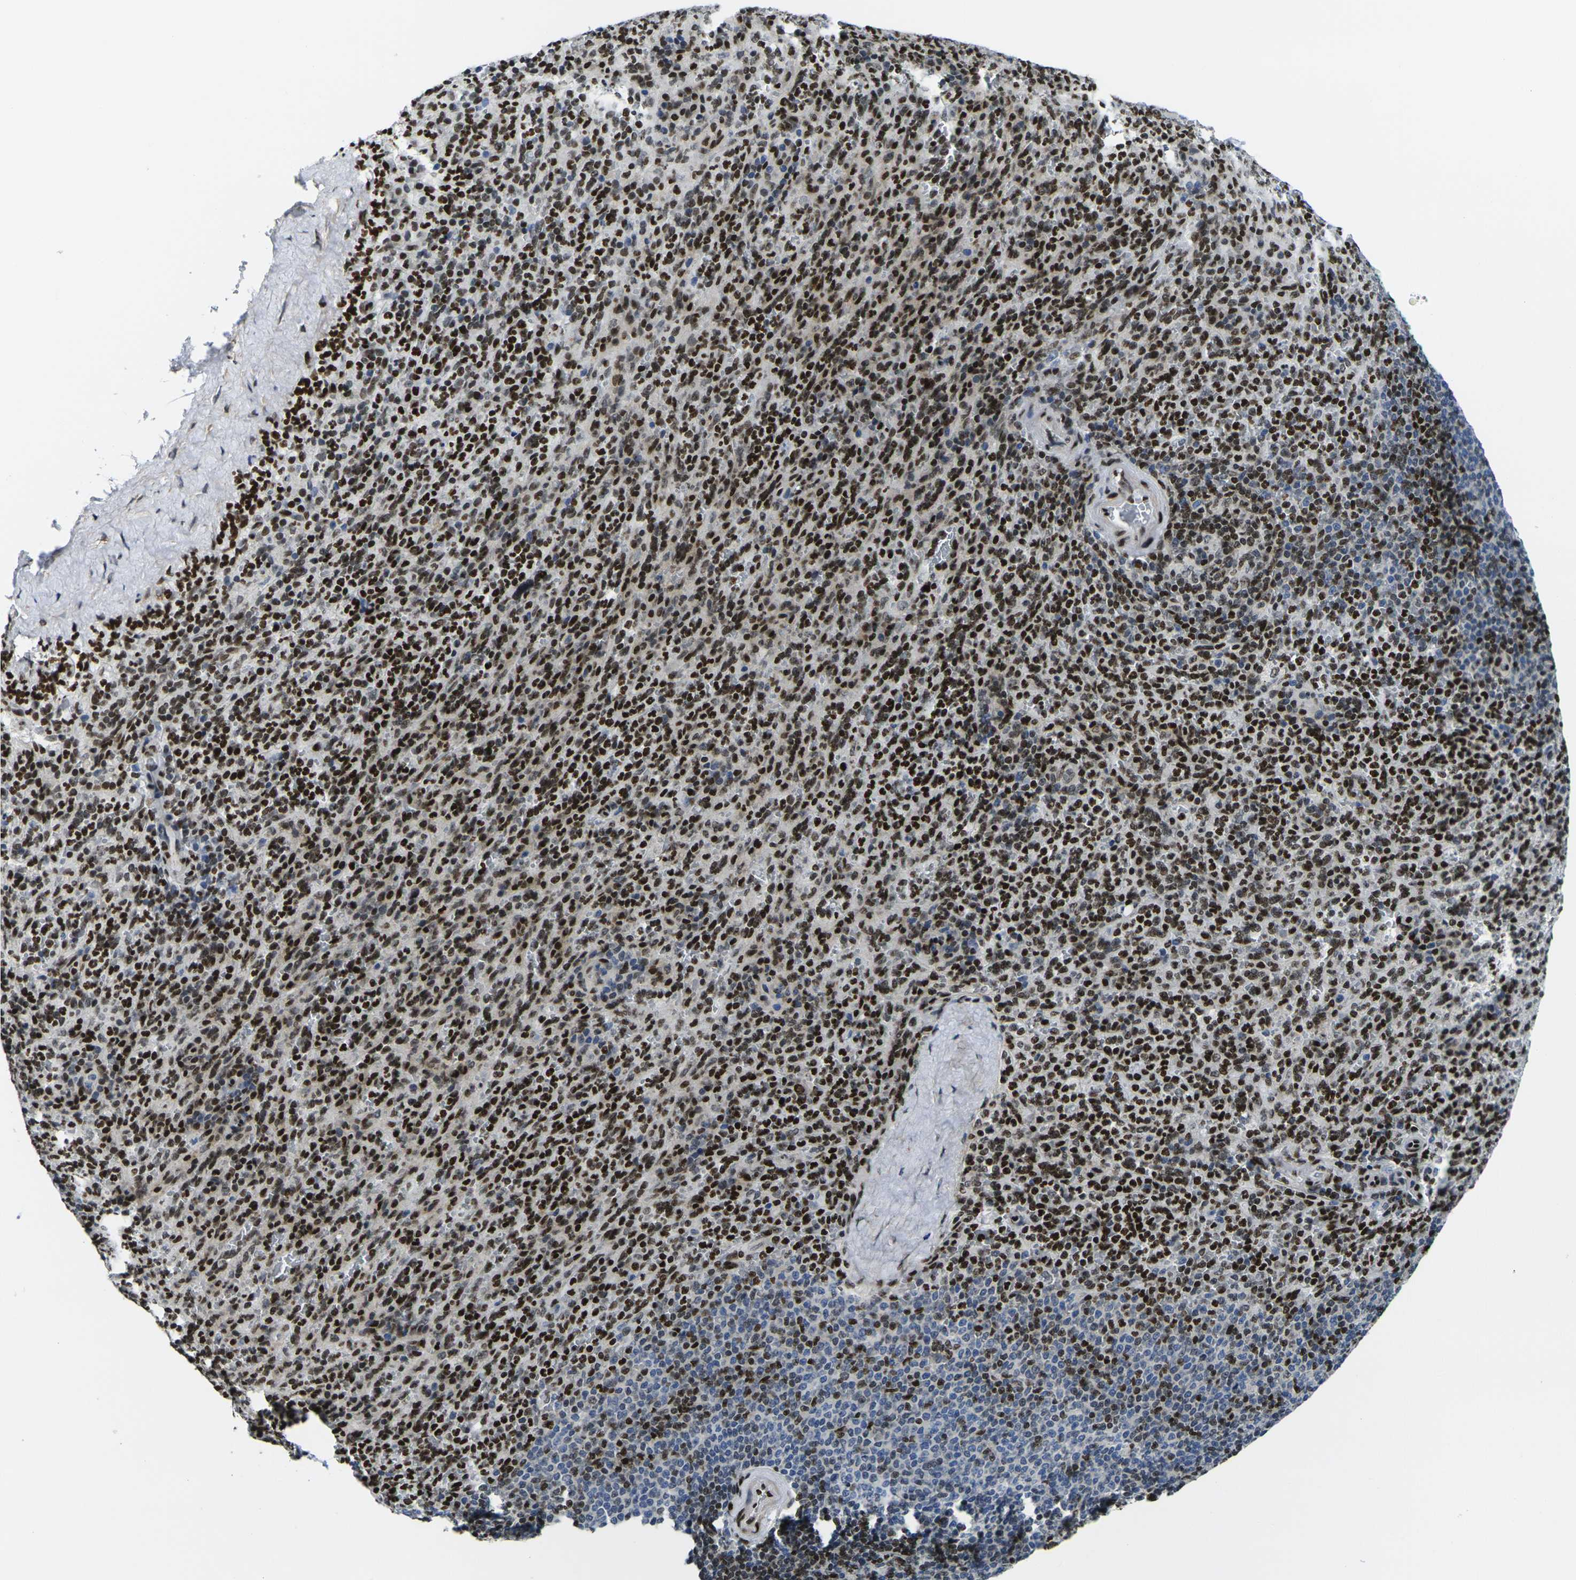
{"staining": {"intensity": "strong", "quantity": ">75%", "location": "nuclear"}, "tissue": "spleen", "cell_type": "Cells in red pulp", "image_type": "normal", "snomed": [{"axis": "morphology", "description": "Normal tissue, NOS"}, {"axis": "topography", "description": "Spleen"}], "caption": "High-magnification brightfield microscopy of benign spleen stained with DAB (3,3'-diaminobenzidine) (brown) and counterstained with hematoxylin (blue). cells in red pulp exhibit strong nuclear expression is present in approximately>75% of cells.", "gene": "H1", "patient": {"sex": "male", "age": 36}}